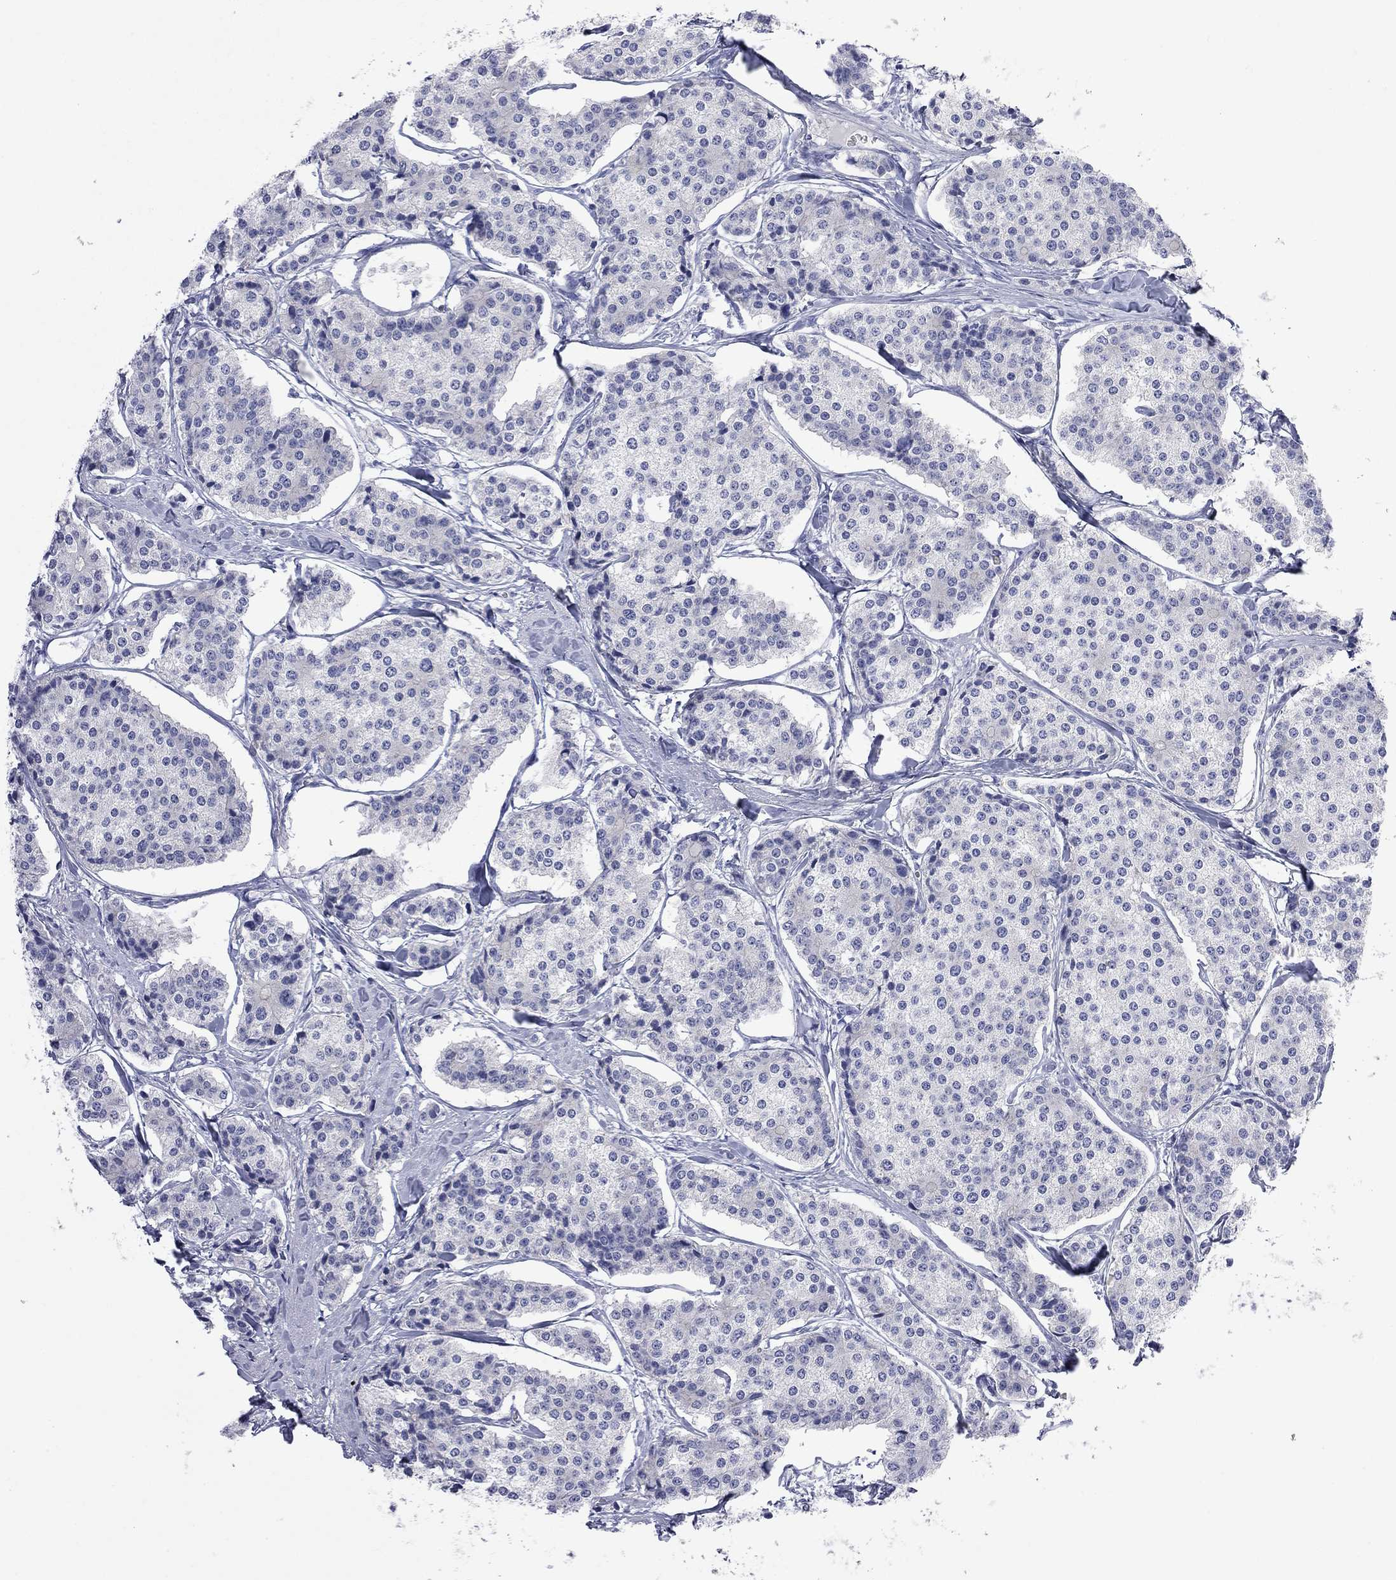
{"staining": {"intensity": "negative", "quantity": "none", "location": "none"}, "tissue": "carcinoid", "cell_type": "Tumor cells", "image_type": "cancer", "snomed": [{"axis": "morphology", "description": "Carcinoid, malignant, NOS"}, {"axis": "topography", "description": "Small intestine"}], "caption": "Tumor cells are negative for brown protein staining in carcinoid (malignant).", "gene": "ABCB4", "patient": {"sex": "female", "age": 65}}